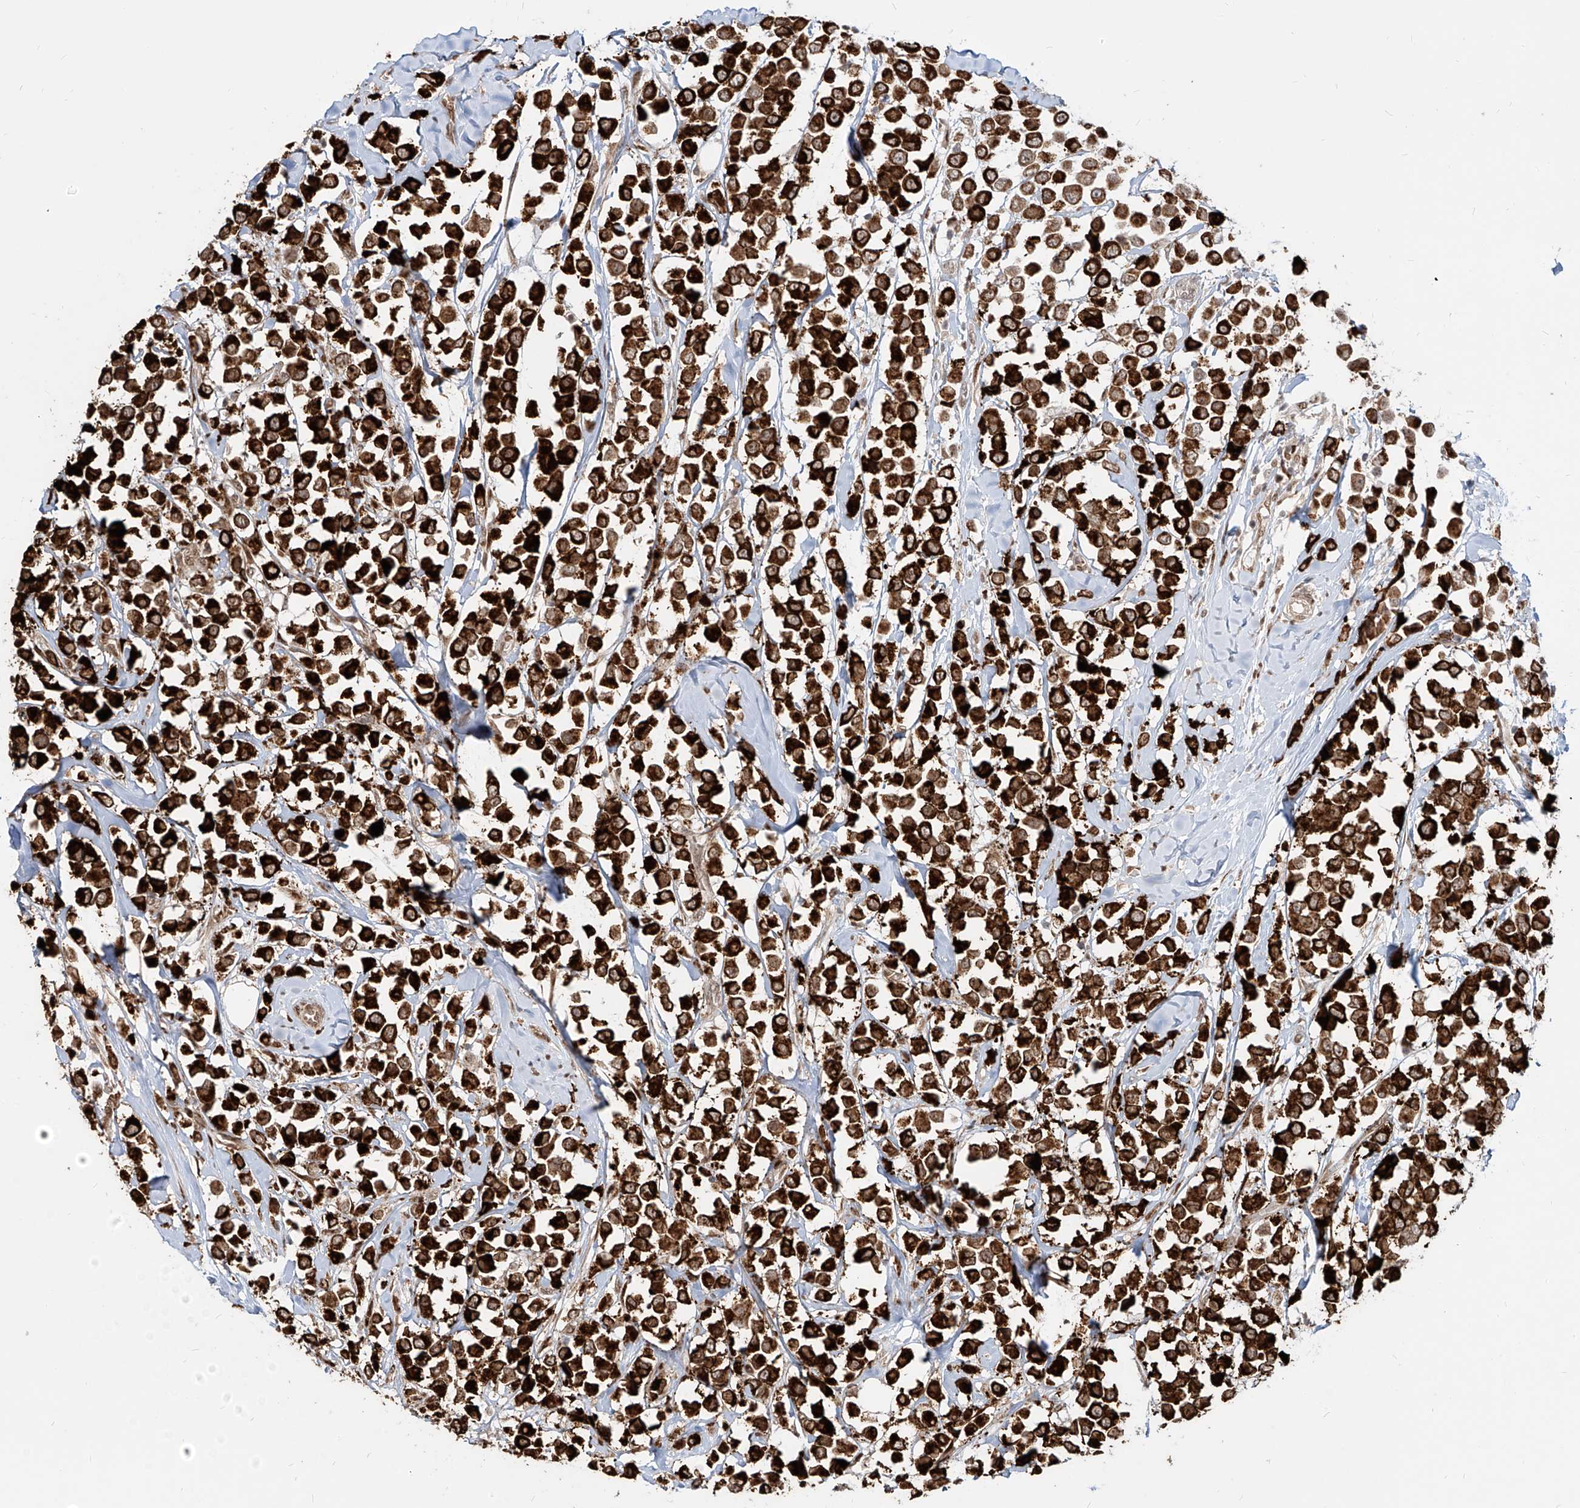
{"staining": {"intensity": "strong", "quantity": ">75%", "location": "cytoplasmic/membranous"}, "tissue": "breast cancer", "cell_type": "Tumor cells", "image_type": "cancer", "snomed": [{"axis": "morphology", "description": "Duct carcinoma"}, {"axis": "topography", "description": "Breast"}], "caption": "Immunohistochemical staining of human breast invasive ductal carcinoma reveals strong cytoplasmic/membranous protein expression in approximately >75% of tumor cells.", "gene": "ZNF710", "patient": {"sex": "female", "age": 61}}